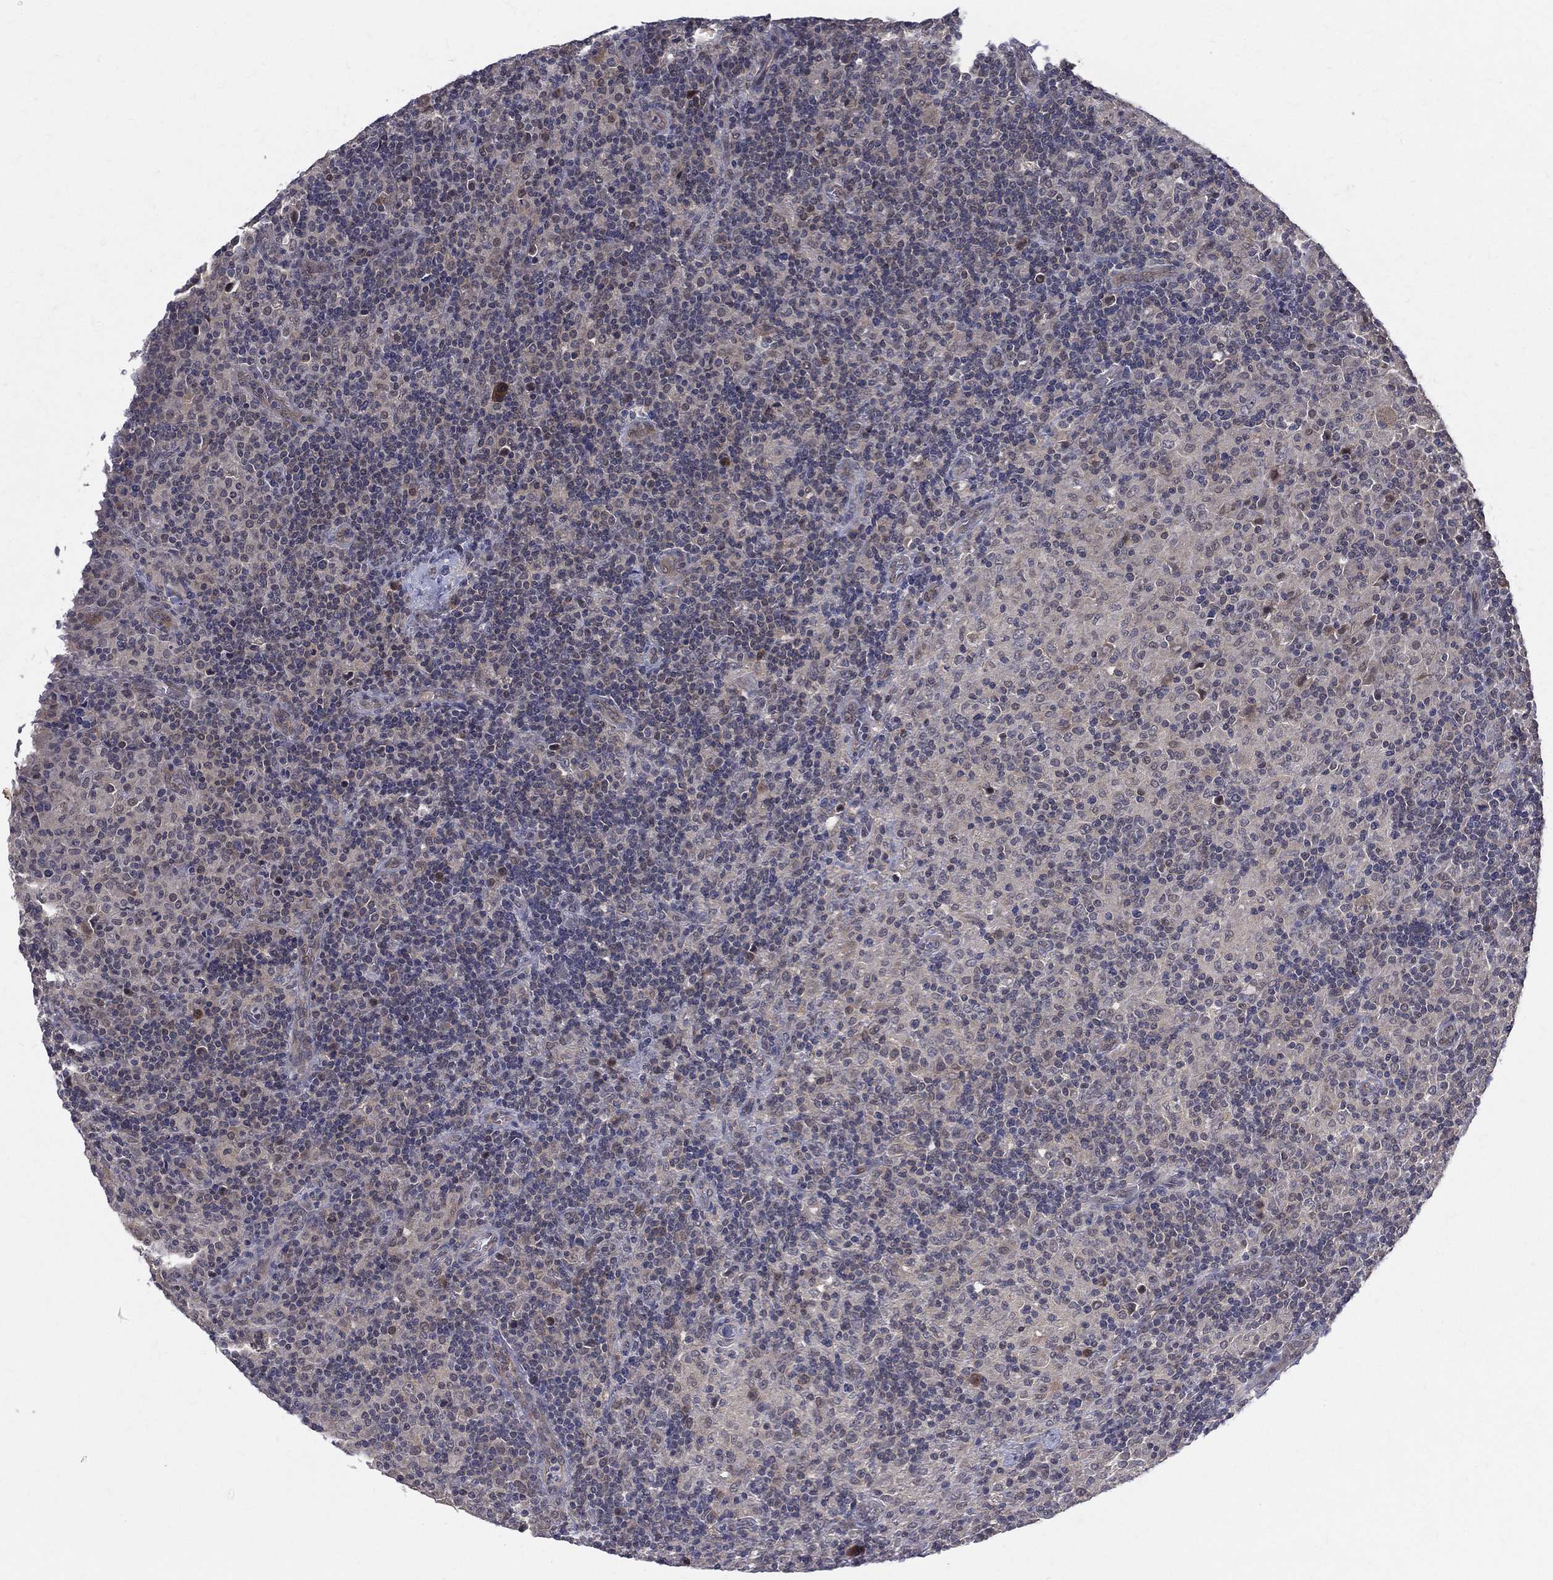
{"staining": {"intensity": "negative", "quantity": "none", "location": "none"}, "tissue": "lymphoma", "cell_type": "Tumor cells", "image_type": "cancer", "snomed": [{"axis": "morphology", "description": "Hodgkin's disease, NOS"}, {"axis": "topography", "description": "Lymph node"}], "caption": "IHC histopathology image of human lymphoma stained for a protein (brown), which exhibits no positivity in tumor cells.", "gene": "DLG4", "patient": {"sex": "male", "age": 70}}